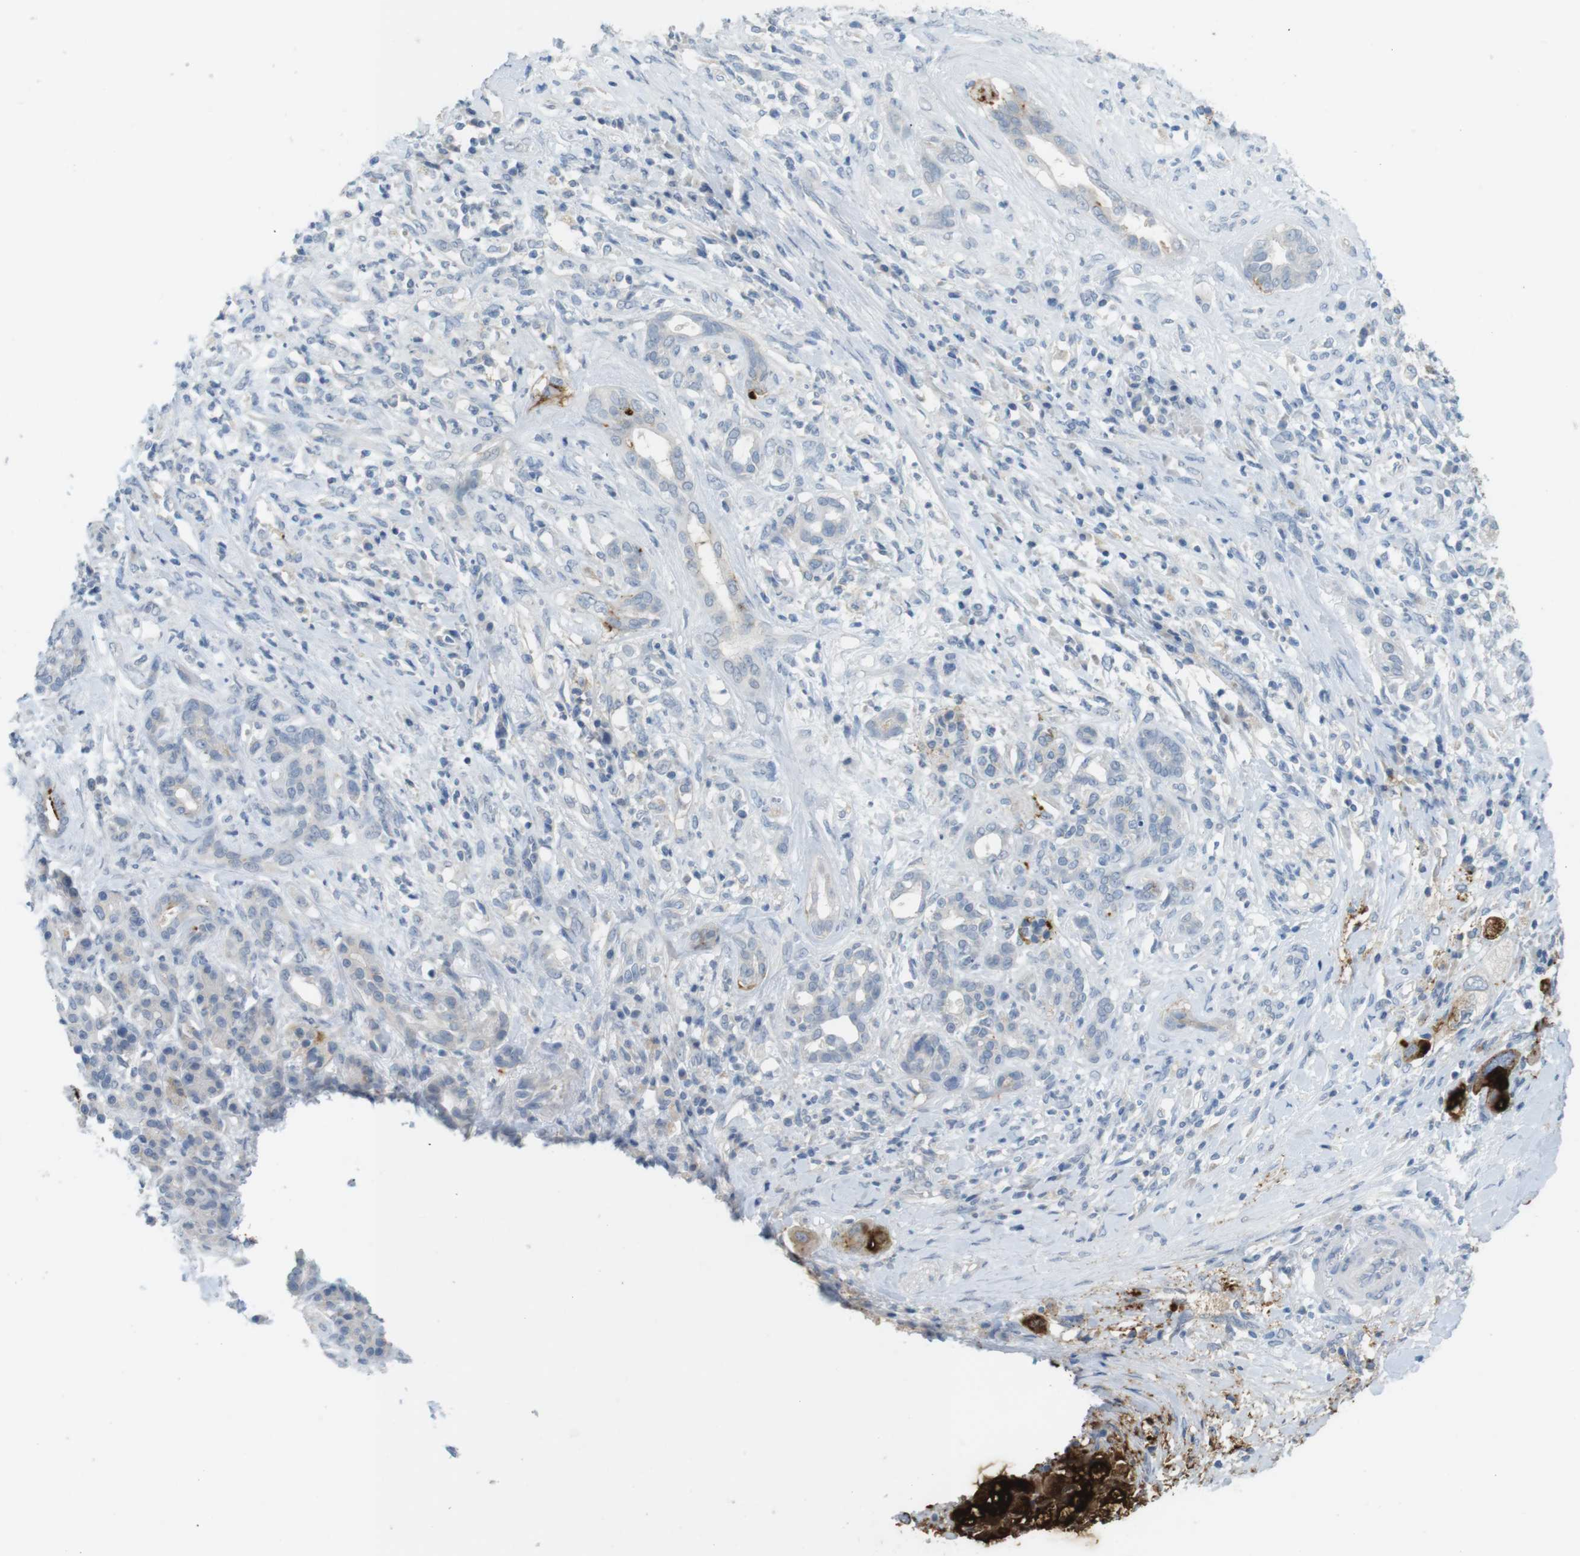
{"staining": {"intensity": "strong", "quantity": "<25%", "location": "cytoplasmic/membranous"}, "tissue": "pancreatic cancer", "cell_type": "Tumor cells", "image_type": "cancer", "snomed": [{"axis": "morphology", "description": "Adenocarcinoma, NOS"}, {"axis": "topography", "description": "Pancreas"}], "caption": "Pancreatic cancer (adenocarcinoma) tissue shows strong cytoplasmic/membranous positivity in approximately <25% of tumor cells", "gene": "MUC5B", "patient": {"sex": "female", "age": 56}}